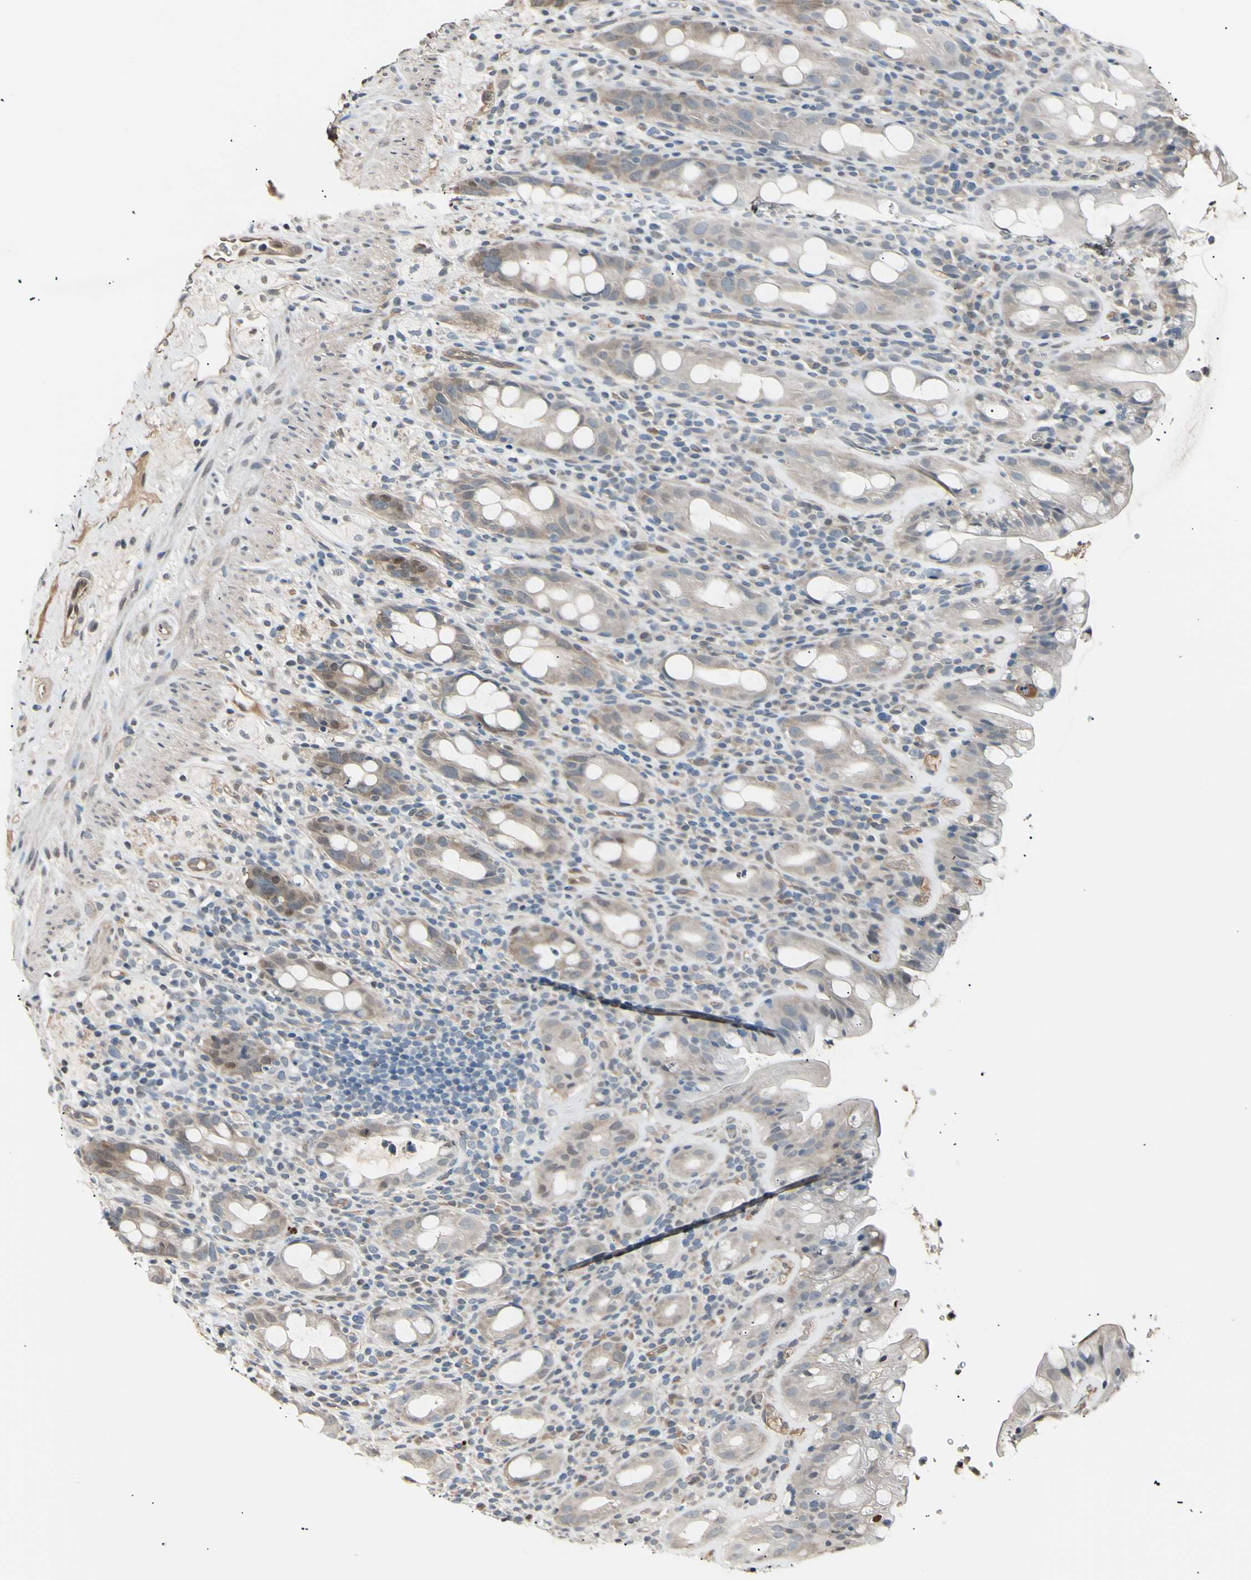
{"staining": {"intensity": "weak", "quantity": "<25%", "location": "cytoplasmic/membranous"}, "tissue": "rectum", "cell_type": "Glandular cells", "image_type": "normal", "snomed": [{"axis": "morphology", "description": "Normal tissue, NOS"}, {"axis": "topography", "description": "Rectum"}], "caption": "This is an immunohistochemistry histopathology image of benign human rectum. There is no expression in glandular cells.", "gene": "AK1", "patient": {"sex": "male", "age": 44}}